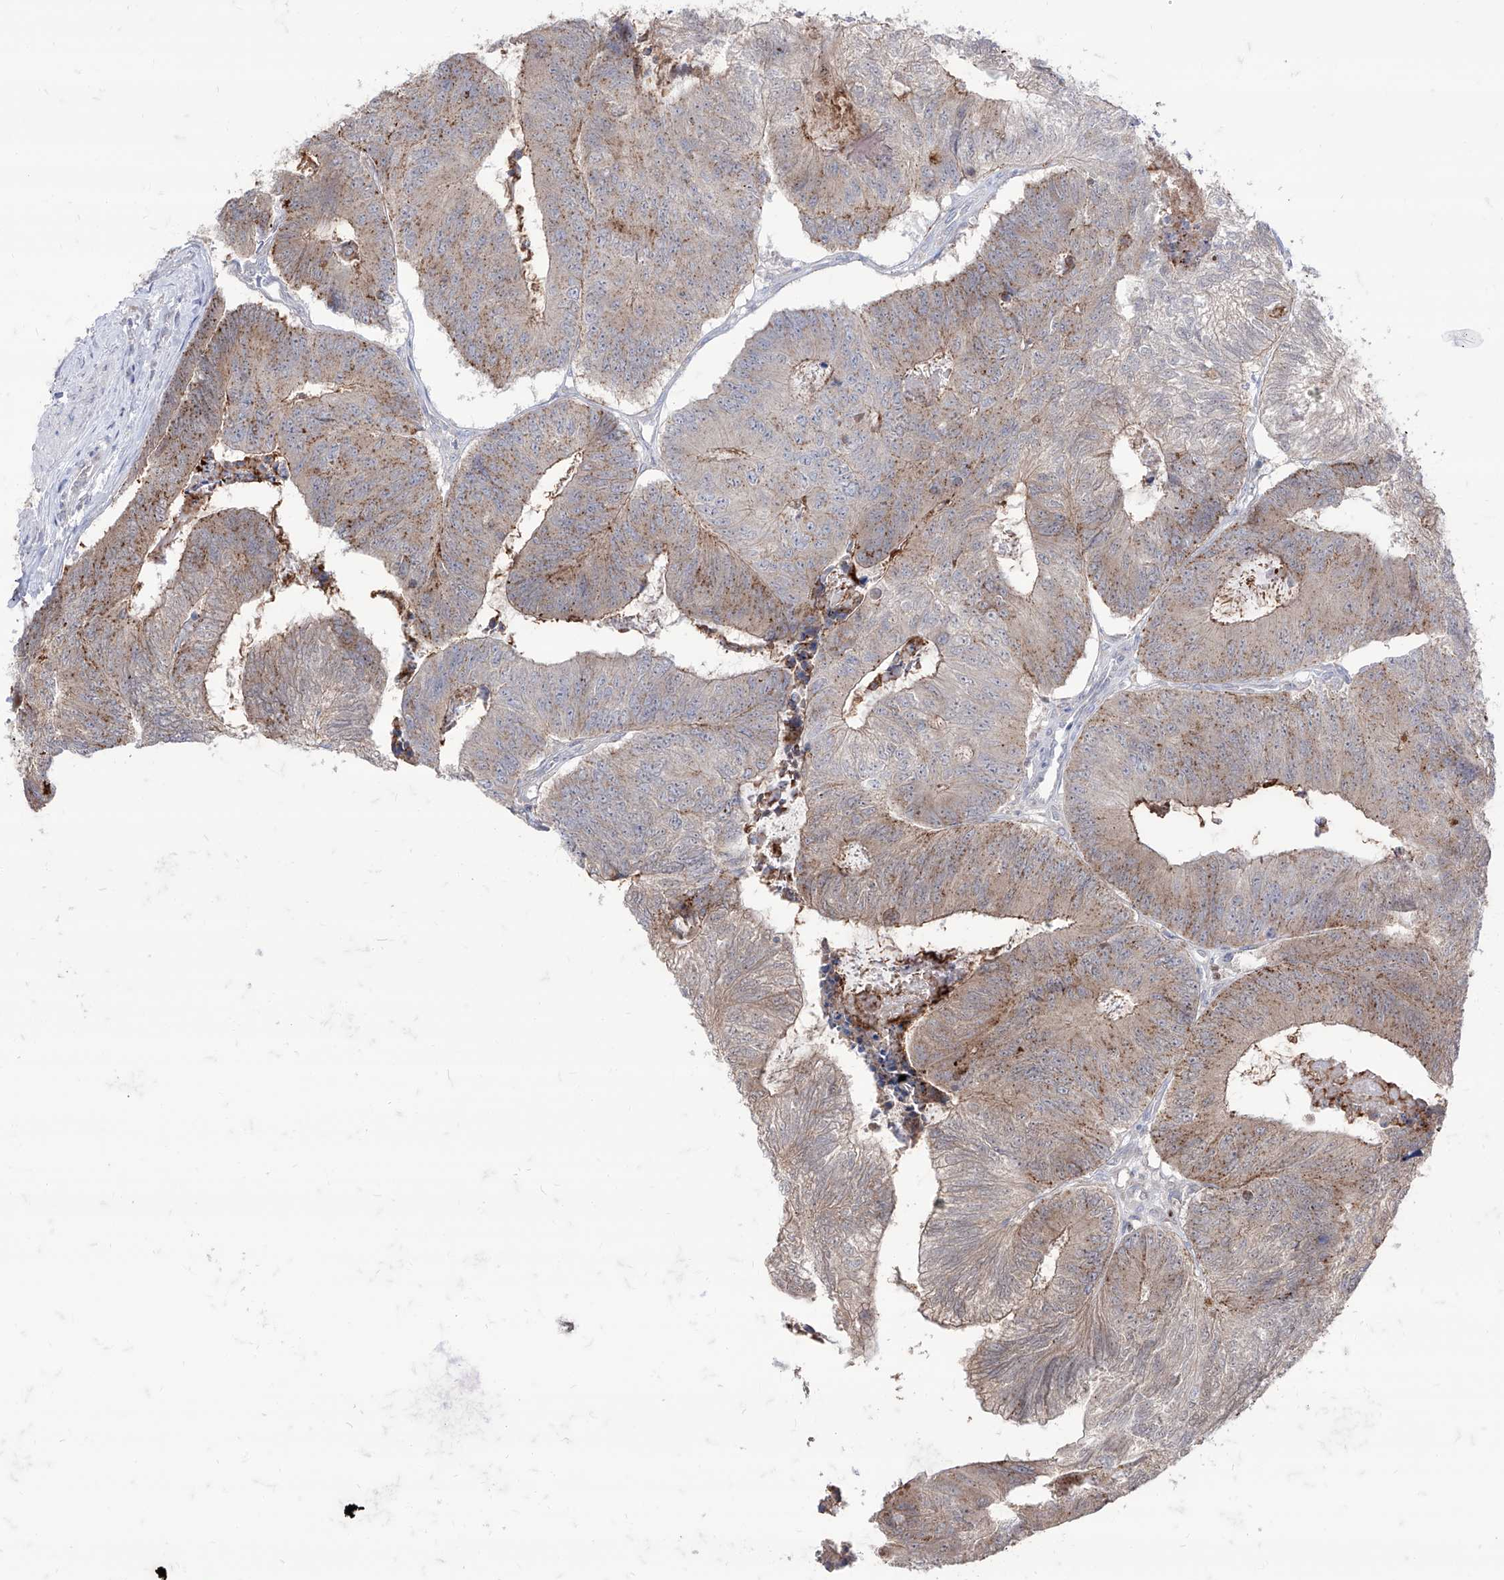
{"staining": {"intensity": "weak", "quantity": ">75%", "location": "cytoplasmic/membranous,nuclear"}, "tissue": "colorectal cancer", "cell_type": "Tumor cells", "image_type": "cancer", "snomed": [{"axis": "morphology", "description": "Adenocarcinoma, NOS"}, {"axis": "topography", "description": "Colon"}], "caption": "Adenocarcinoma (colorectal) tissue shows weak cytoplasmic/membranous and nuclear staining in approximately >75% of tumor cells, visualized by immunohistochemistry.", "gene": "BROX", "patient": {"sex": "female", "age": 67}}